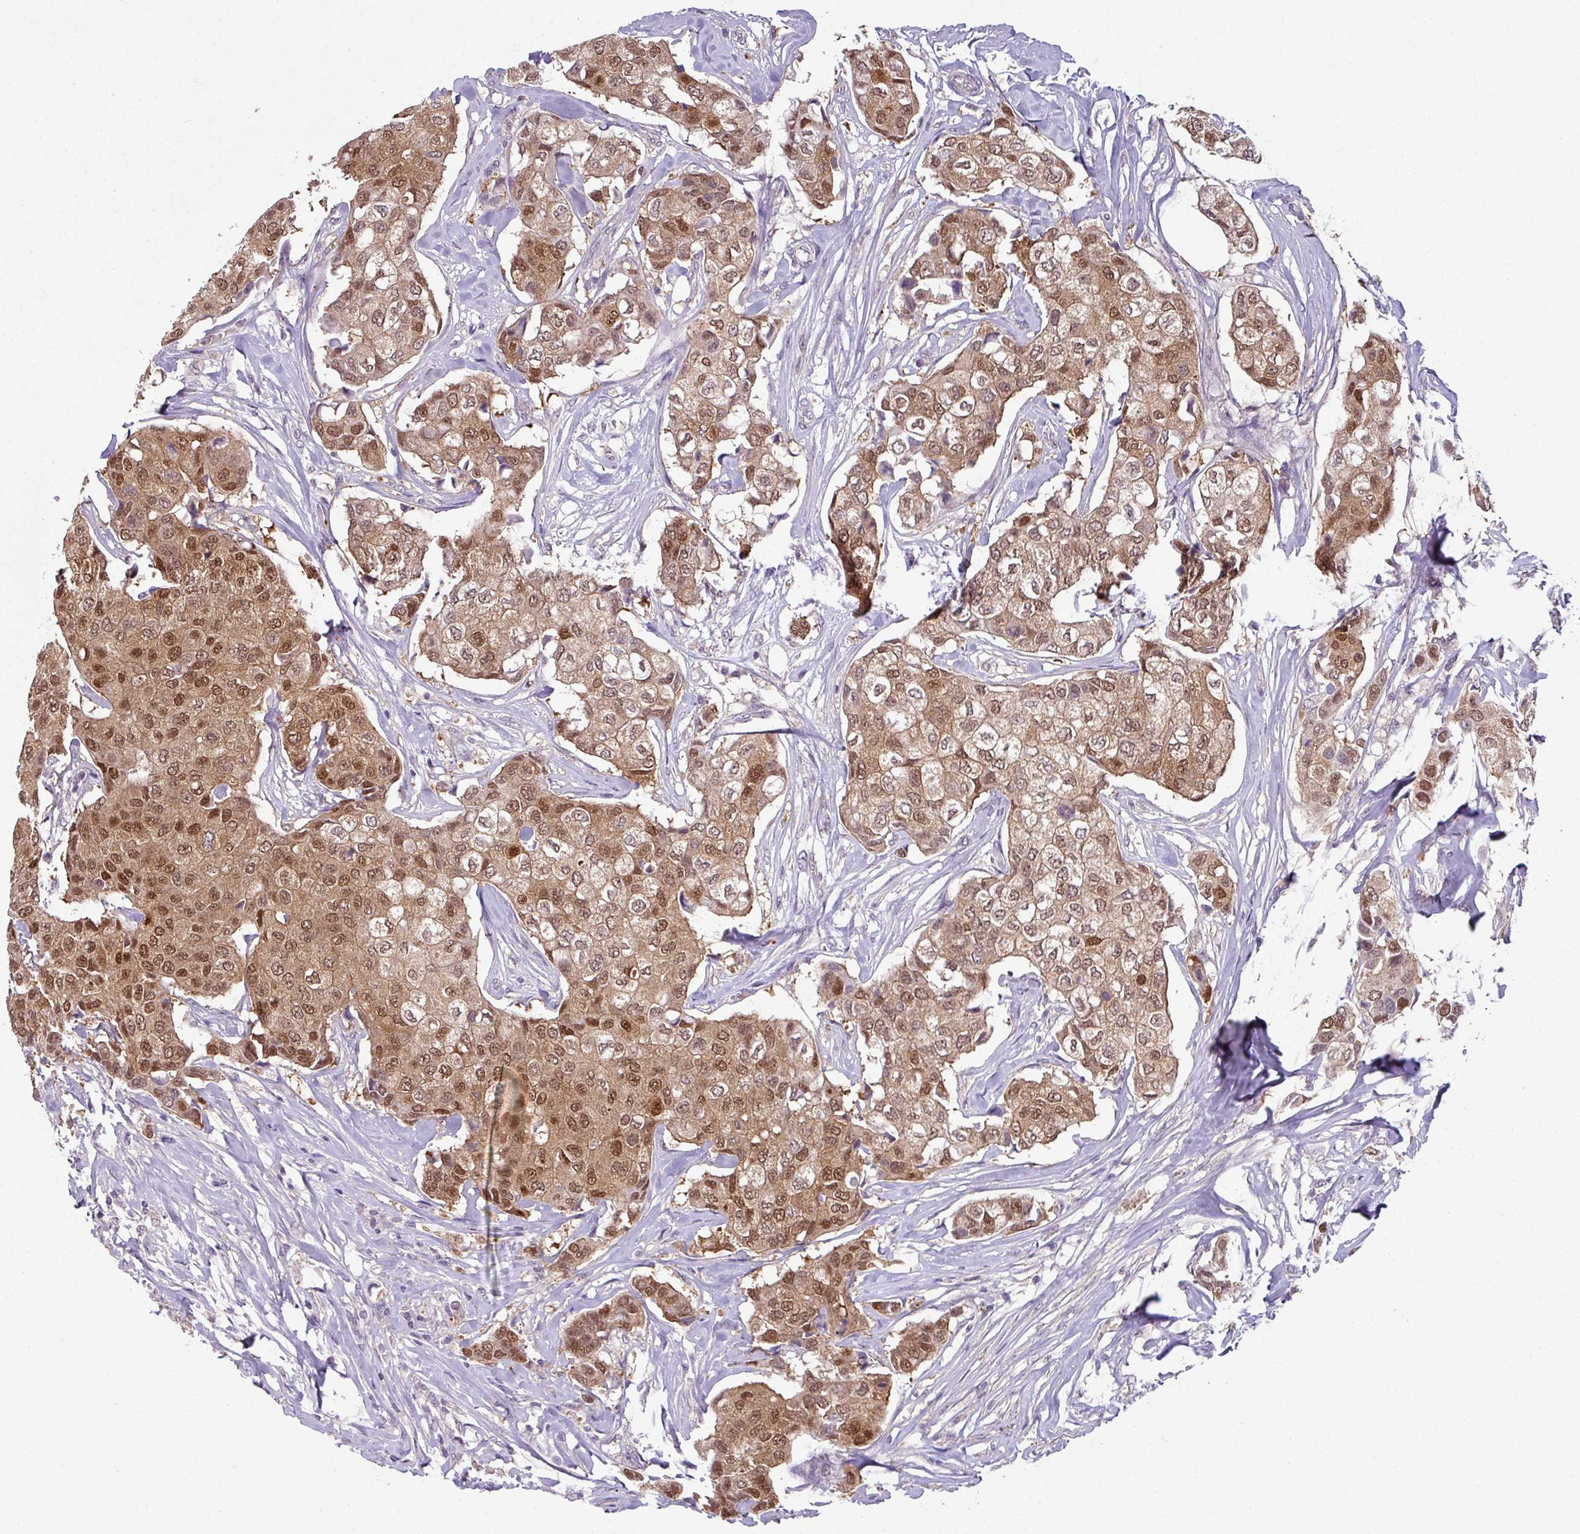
{"staining": {"intensity": "moderate", "quantity": ">75%", "location": "cytoplasmic/membranous,nuclear"}, "tissue": "breast cancer", "cell_type": "Tumor cells", "image_type": "cancer", "snomed": [{"axis": "morphology", "description": "Duct carcinoma"}, {"axis": "topography", "description": "Breast"}], "caption": "Infiltrating ductal carcinoma (breast) was stained to show a protein in brown. There is medium levels of moderate cytoplasmic/membranous and nuclear expression in approximately >75% of tumor cells.", "gene": "TTLL12", "patient": {"sex": "female", "age": 80}}